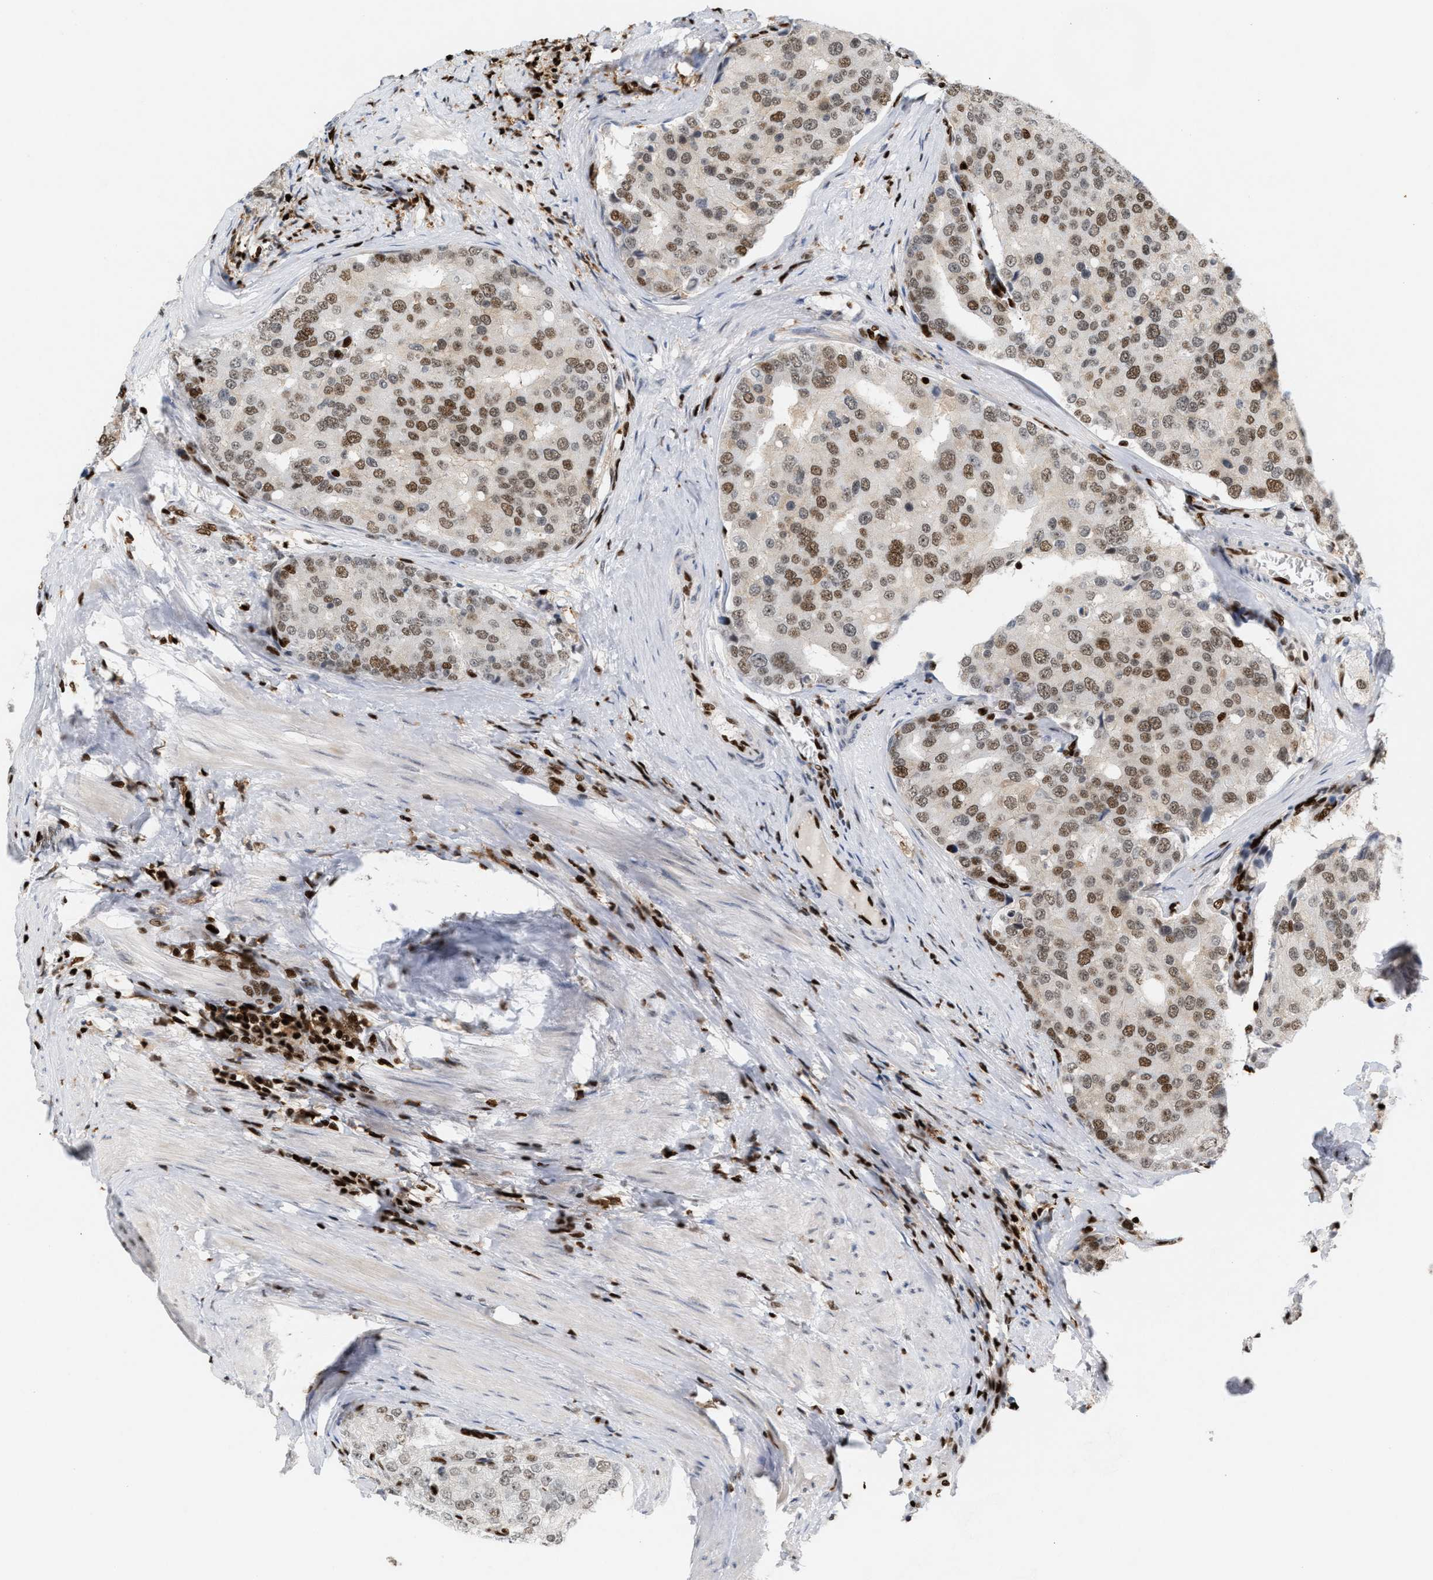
{"staining": {"intensity": "strong", "quantity": ">75%", "location": "nuclear"}, "tissue": "prostate cancer", "cell_type": "Tumor cells", "image_type": "cancer", "snomed": [{"axis": "morphology", "description": "Adenocarcinoma, High grade"}, {"axis": "topography", "description": "Prostate"}], "caption": "A brown stain shows strong nuclear positivity of a protein in prostate high-grade adenocarcinoma tumor cells.", "gene": "RNASEK-C17orf49", "patient": {"sex": "male", "age": 50}}